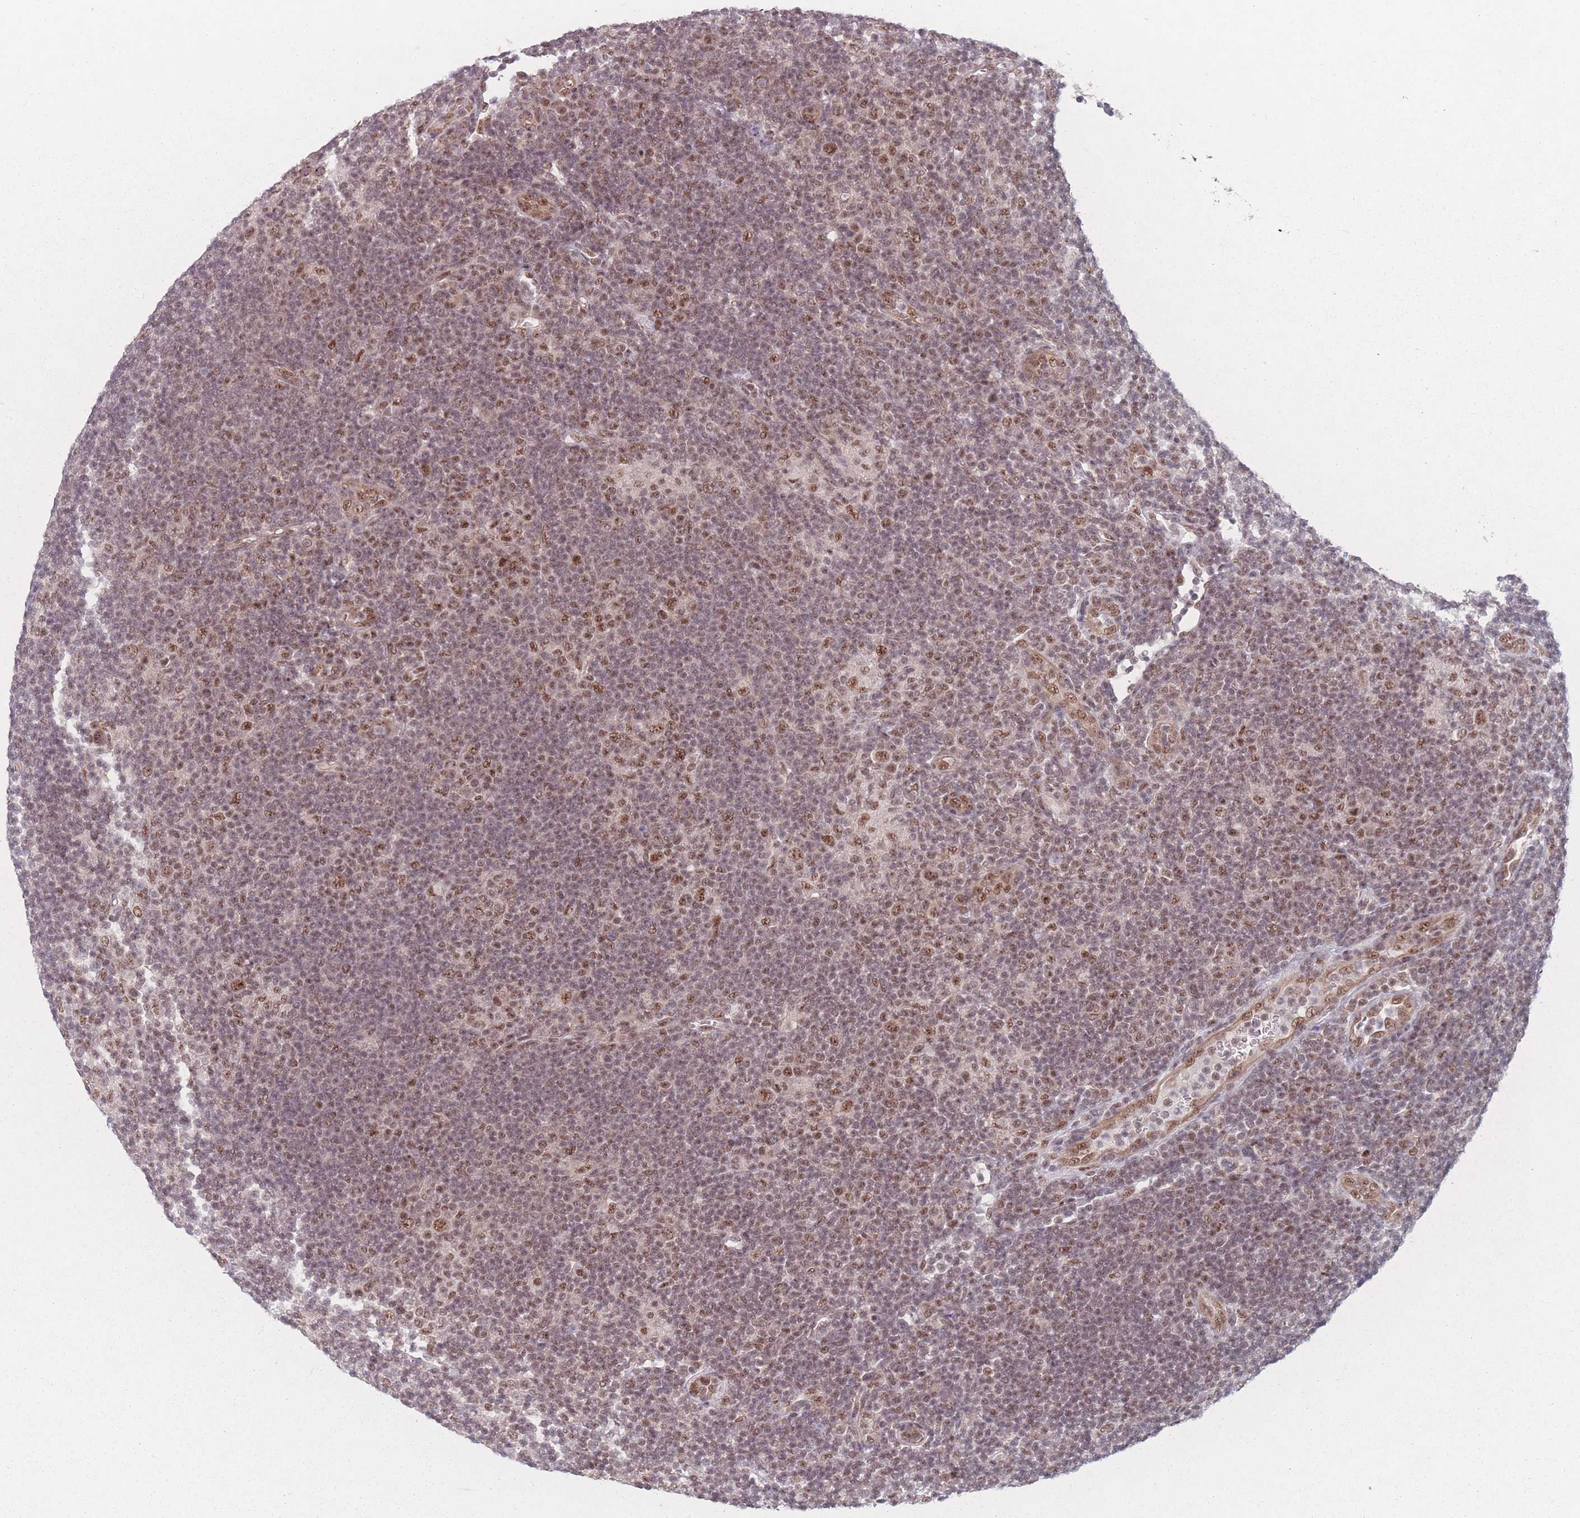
{"staining": {"intensity": "moderate", "quantity": ">75%", "location": "nuclear"}, "tissue": "lymphoma", "cell_type": "Tumor cells", "image_type": "cancer", "snomed": [{"axis": "morphology", "description": "Hodgkin's disease, NOS"}, {"axis": "topography", "description": "Lymph node"}], "caption": "This is an image of immunohistochemistry (IHC) staining of lymphoma, which shows moderate expression in the nuclear of tumor cells.", "gene": "ZC3H14", "patient": {"sex": "female", "age": 57}}